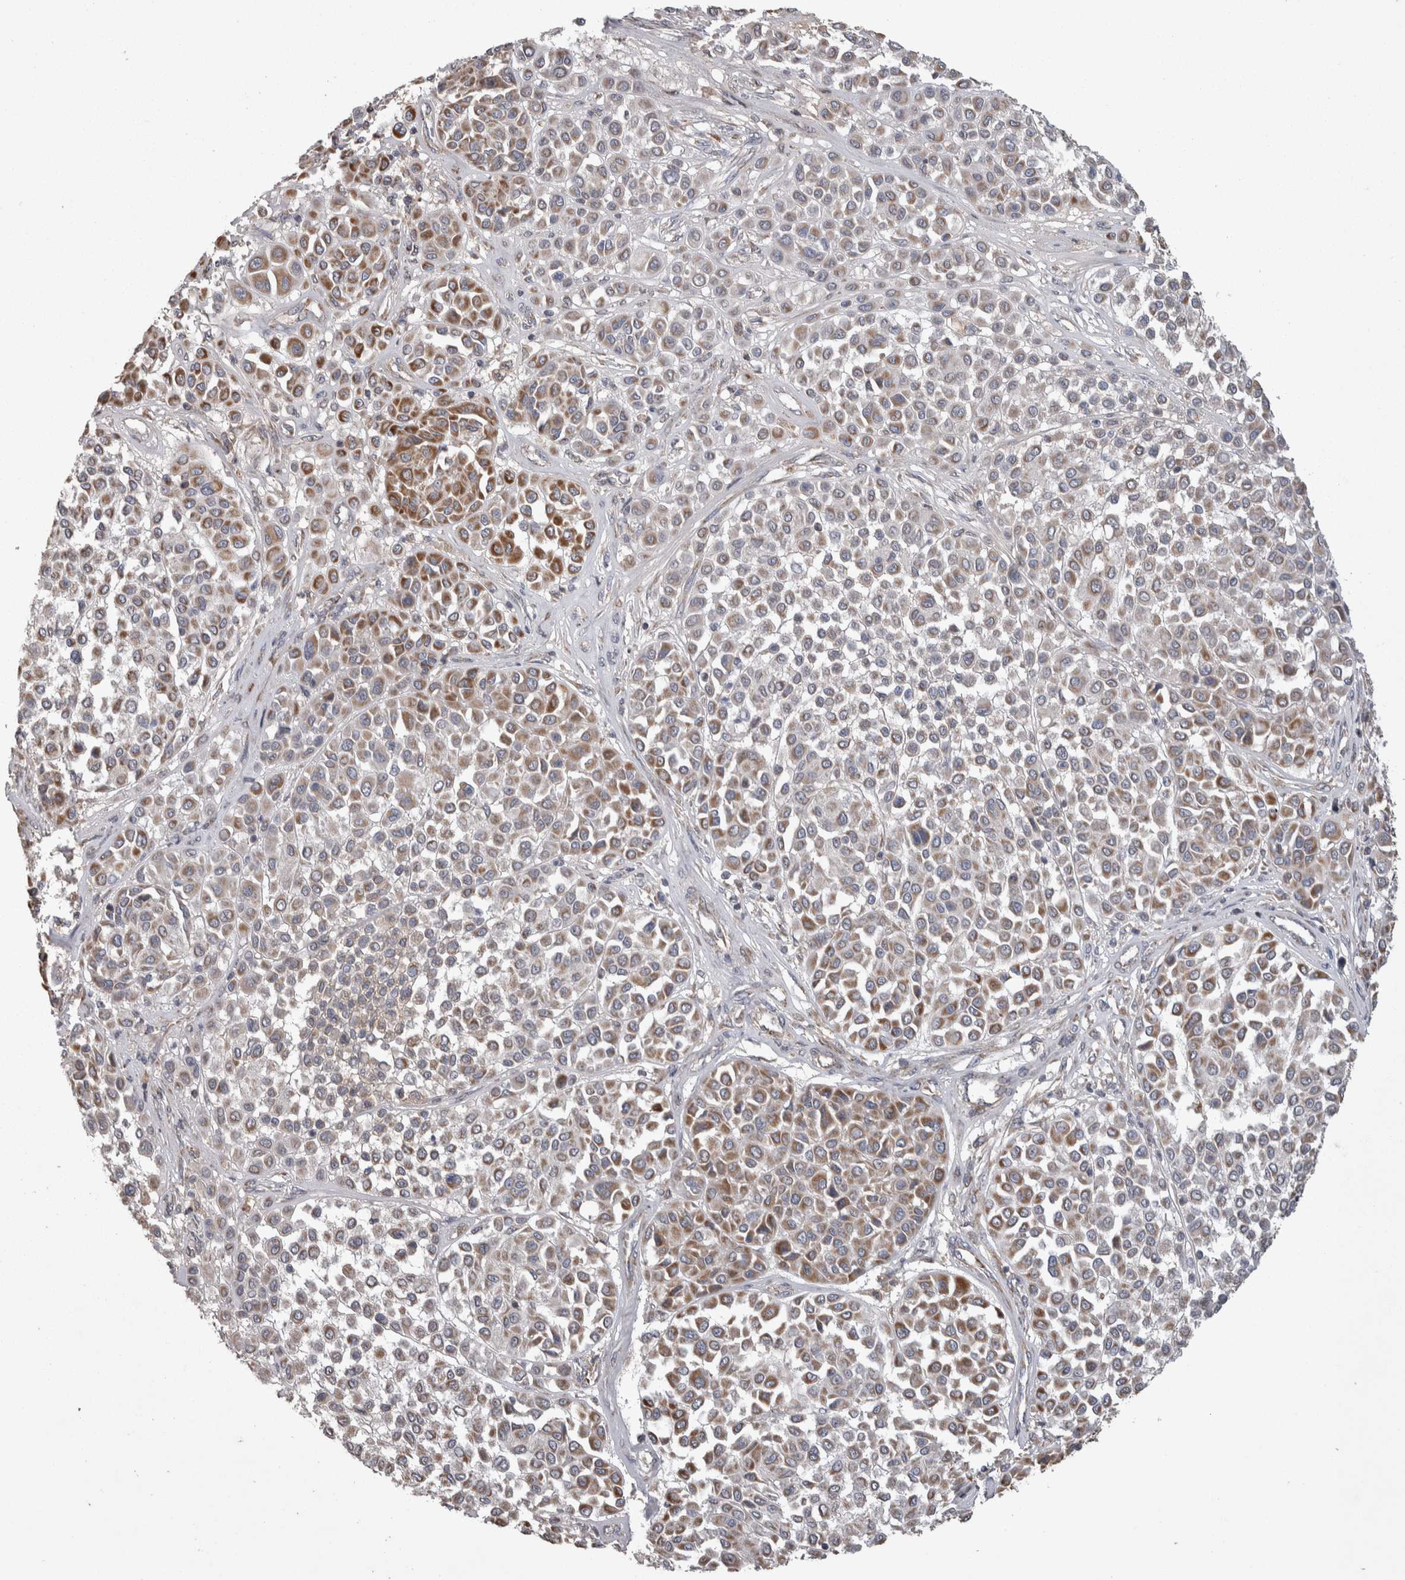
{"staining": {"intensity": "moderate", "quantity": "25%-75%", "location": "cytoplasmic/membranous"}, "tissue": "melanoma", "cell_type": "Tumor cells", "image_type": "cancer", "snomed": [{"axis": "morphology", "description": "Malignant melanoma, Metastatic site"}, {"axis": "topography", "description": "Soft tissue"}], "caption": "Malignant melanoma (metastatic site) was stained to show a protein in brown. There is medium levels of moderate cytoplasmic/membranous expression in approximately 25%-75% of tumor cells.", "gene": "SCO1", "patient": {"sex": "male", "age": 41}}